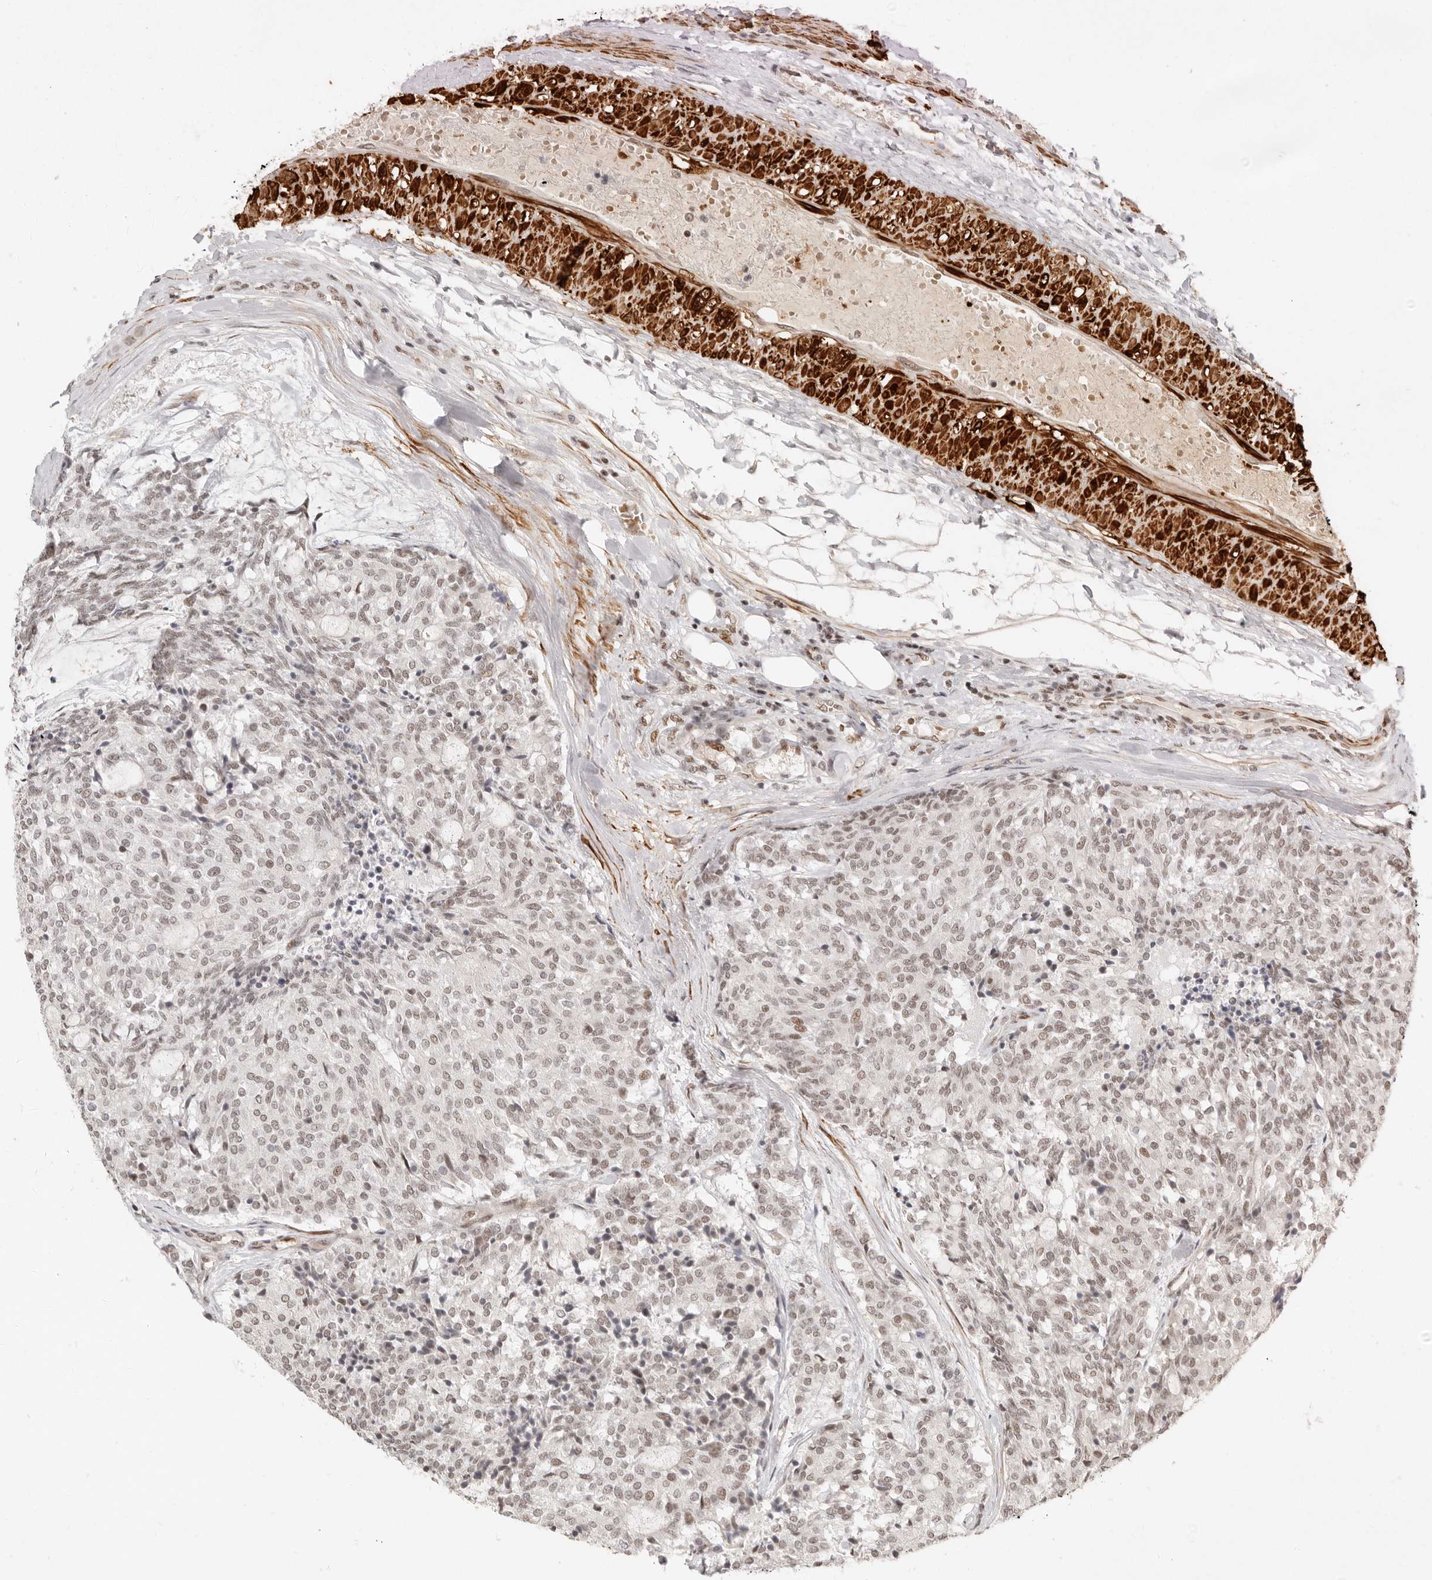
{"staining": {"intensity": "weak", "quantity": "25%-75%", "location": "nuclear"}, "tissue": "carcinoid", "cell_type": "Tumor cells", "image_type": "cancer", "snomed": [{"axis": "morphology", "description": "Carcinoid, malignant, NOS"}, {"axis": "topography", "description": "Pancreas"}], "caption": "Weak nuclear expression is appreciated in approximately 25%-75% of tumor cells in carcinoid.", "gene": "GABPA", "patient": {"sex": "female", "age": 54}}